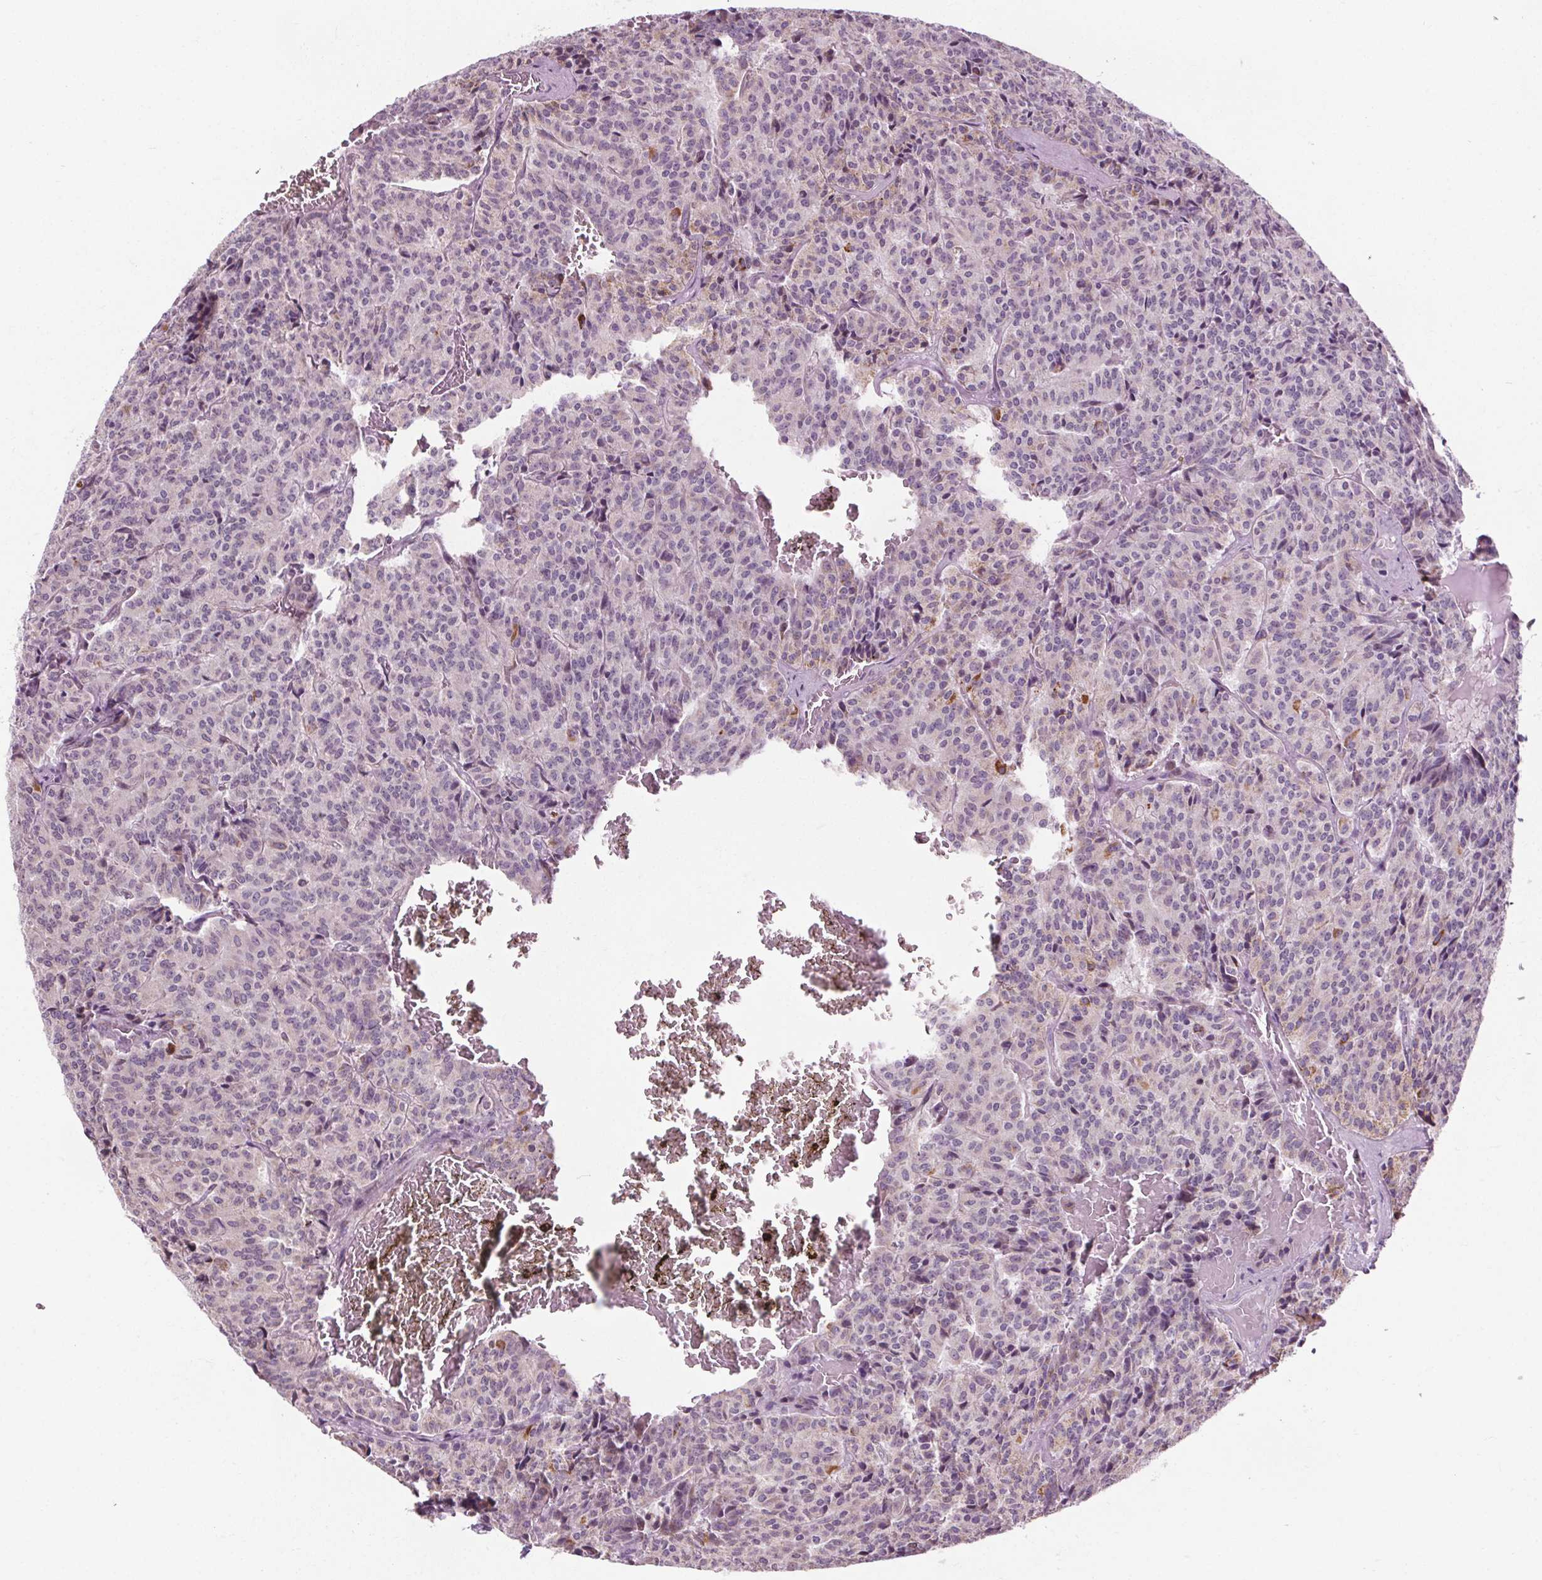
{"staining": {"intensity": "negative", "quantity": "none", "location": "none"}, "tissue": "carcinoid", "cell_type": "Tumor cells", "image_type": "cancer", "snomed": [{"axis": "morphology", "description": "Carcinoid, malignant, NOS"}, {"axis": "topography", "description": "Lung"}], "caption": "Human carcinoid (malignant) stained for a protein using immunohistochemistry (IHC) shows no expression in tumor cells.", "gene": "LFNG", "patient": {"sex": "male", "age": 70}}